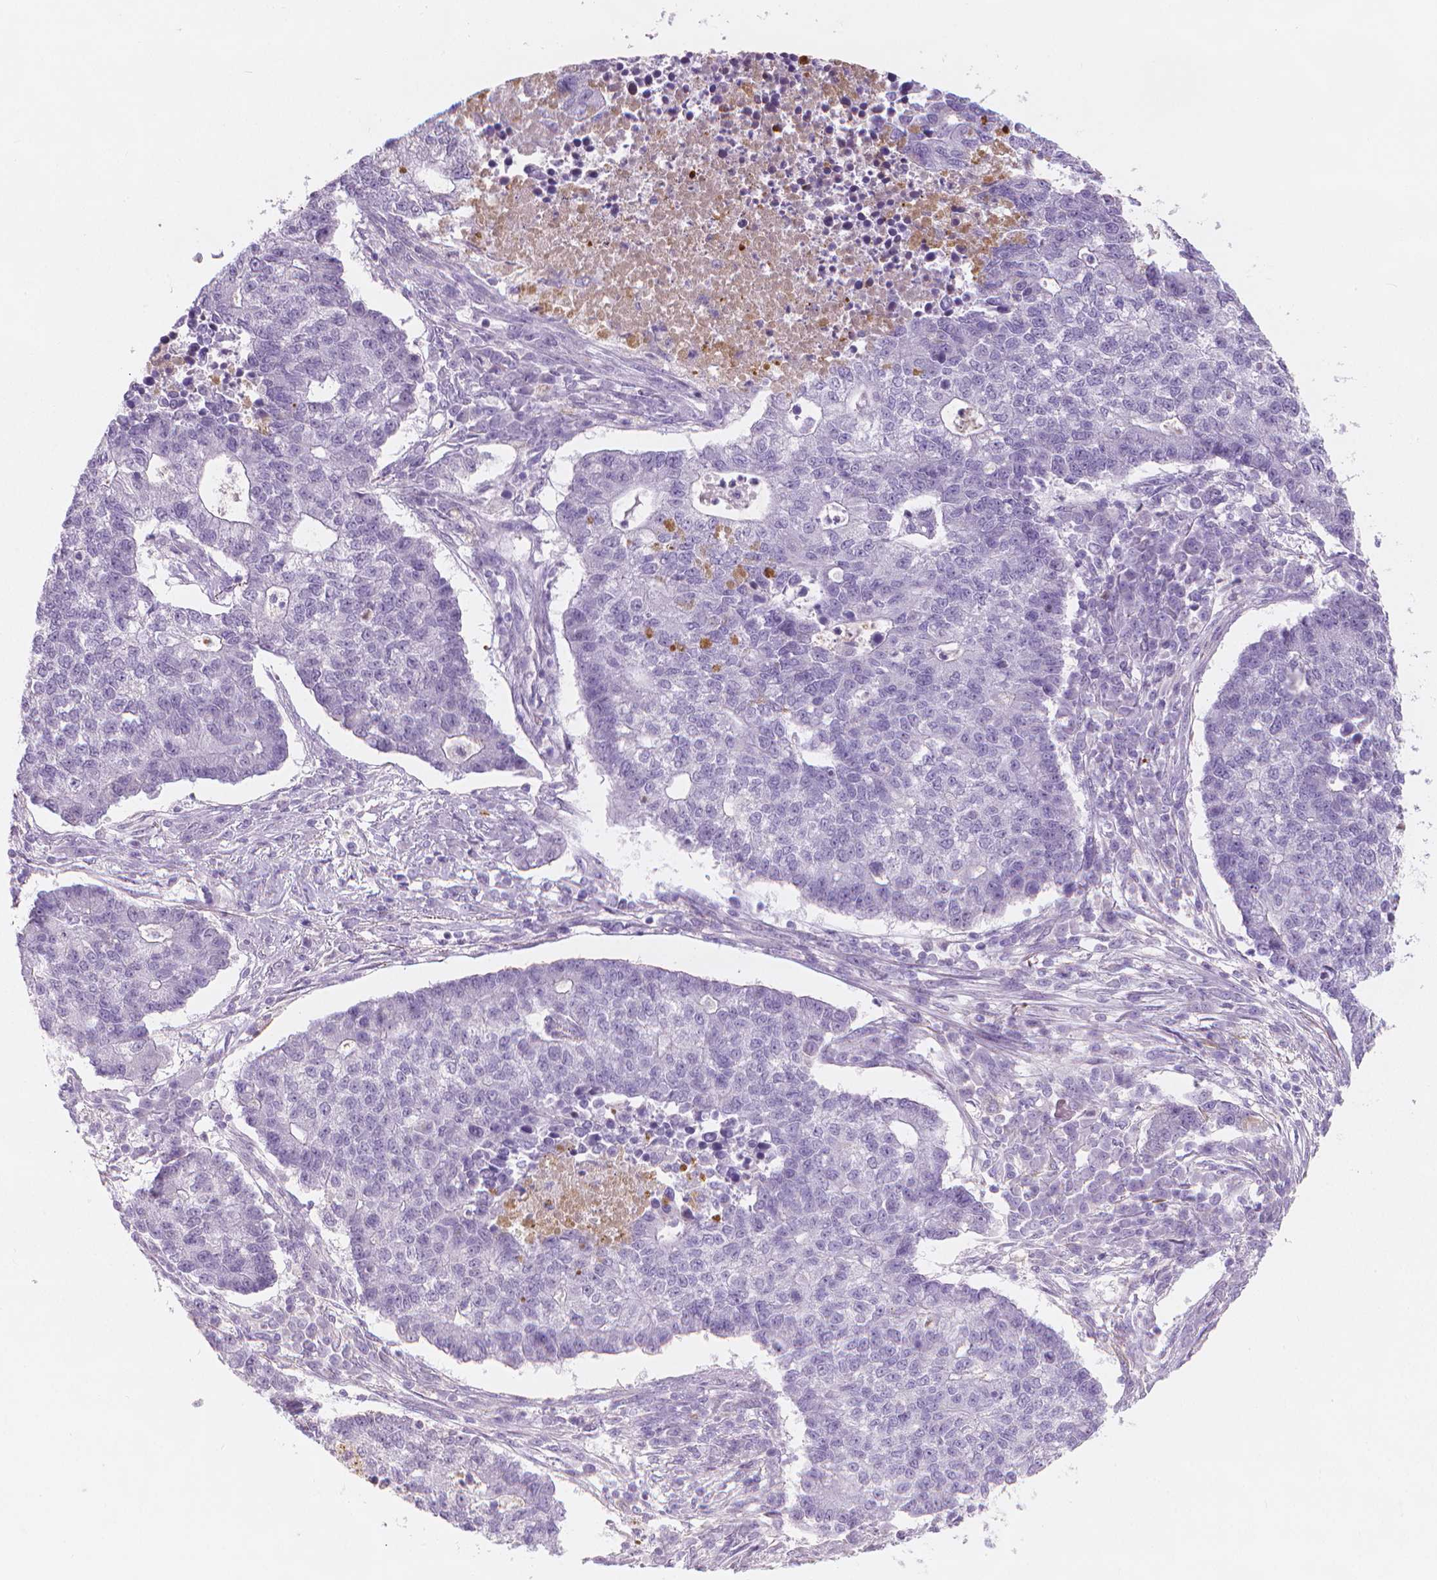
{"staining": {"intensity": "negative", "quantity": "none", "location": "none"}, "tissue": "lung cancer", "cell_type": "Tumor cells", "image_type": "cancer", "snomed": [{"axis": "morphology", "description": "Adenocarcinoma, NOS"}, {"axis": "topography", "description": "Lung"}], "caption": "Adenocarcinoma (lung) was stained to show a protein in brown. There is no significant positivity in tumor cells.", "gene": "APOA4", "patient": {"sex": "male", "age": 57}}